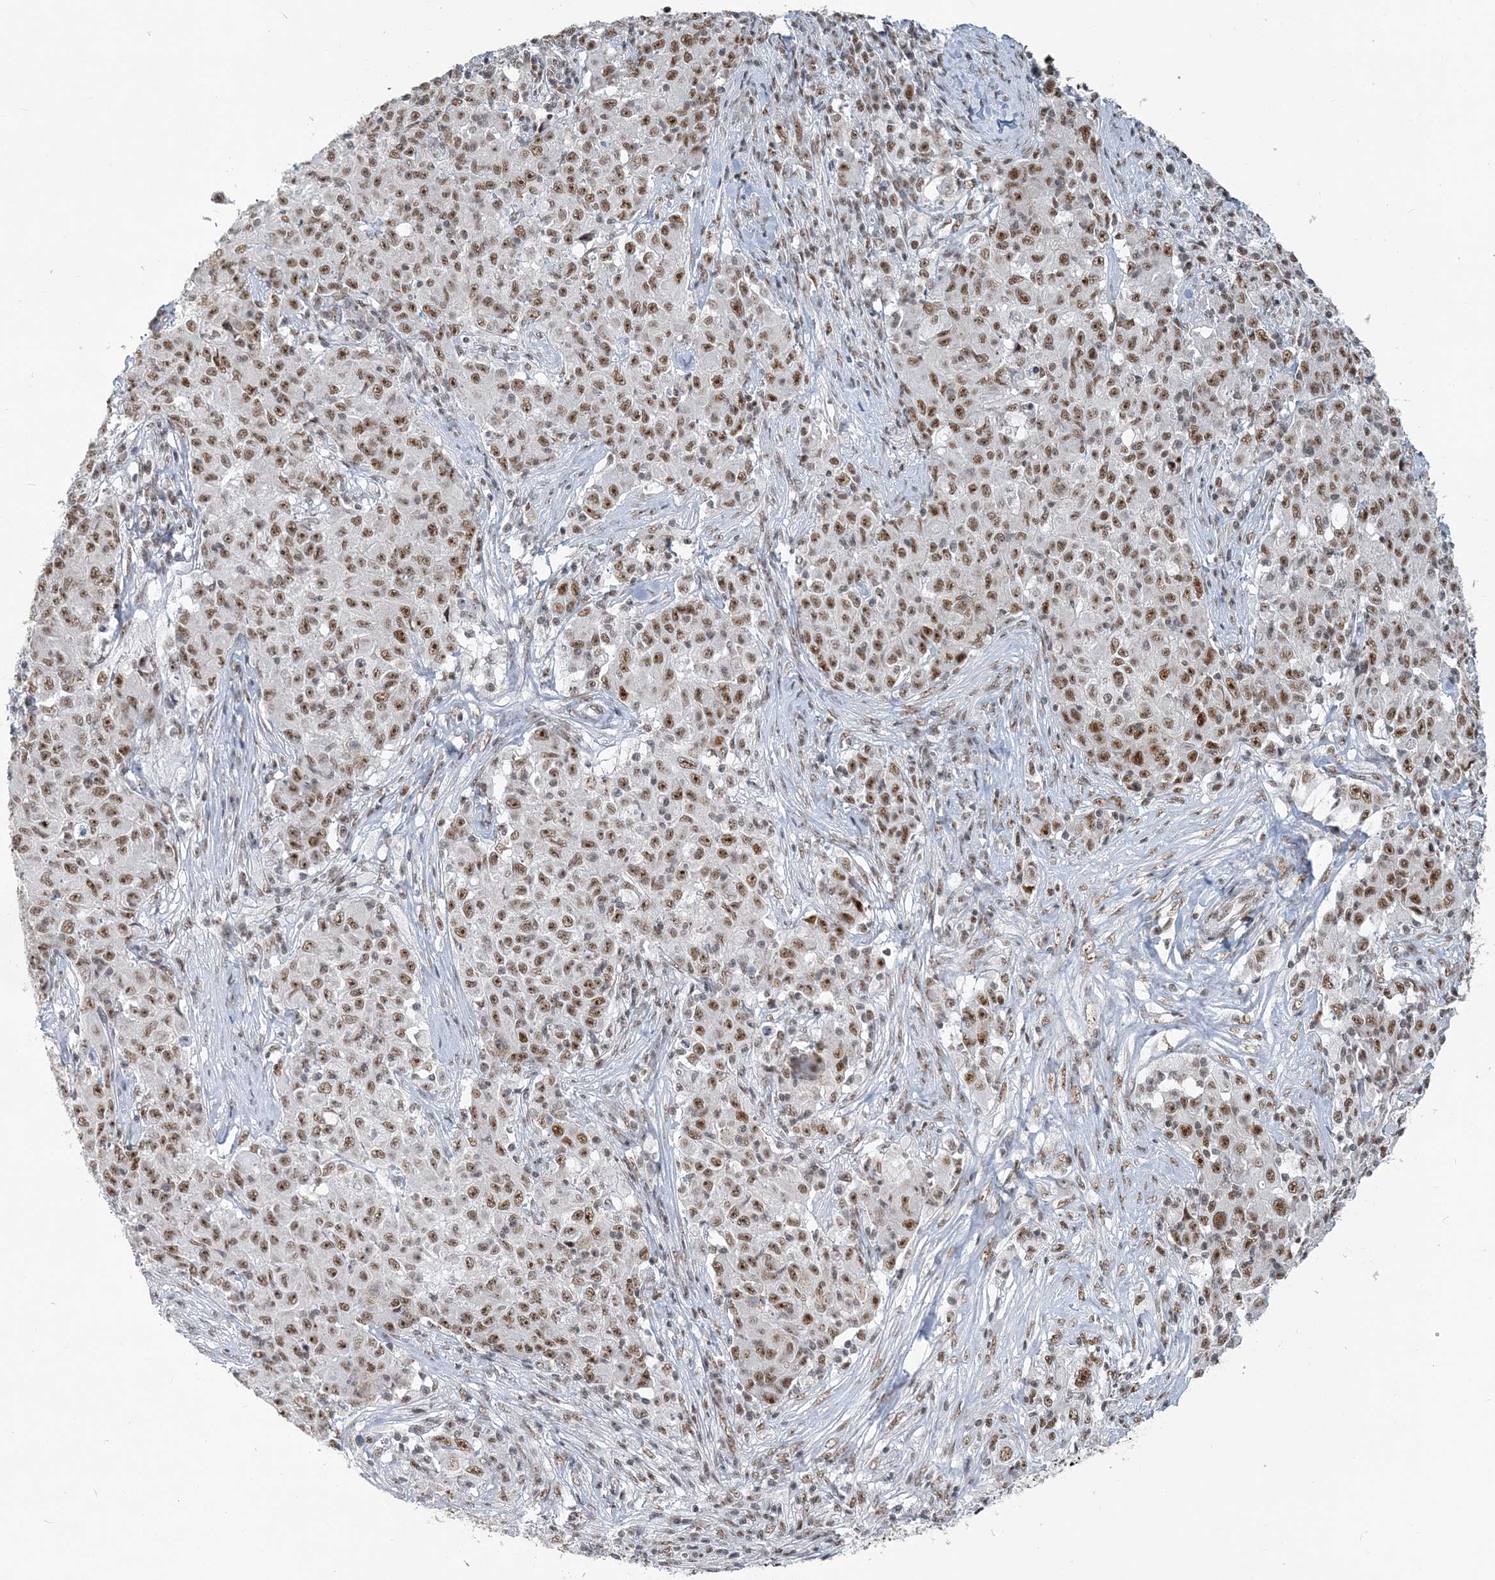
{"staining": {"intensity": "moderate", "quantity": ">75%", "location": "nuclear"}, "tissue": "ovarian cancer", "cell_type": "Tumor cells", "image_type": "cancer", "snomed": [{"axis": "morphology", "description": "Carcinoma, endometroid"}, {"axis": "topography", "description": "Ovary"}], "caption": "A medium amount of moderate nuclear staining is identified in approximately >75% of tumor cells in endometroid carcinoma (ovarian) tissue.", "gene": "PLRG1", "patient": {"sex": "female", "age": 42}}